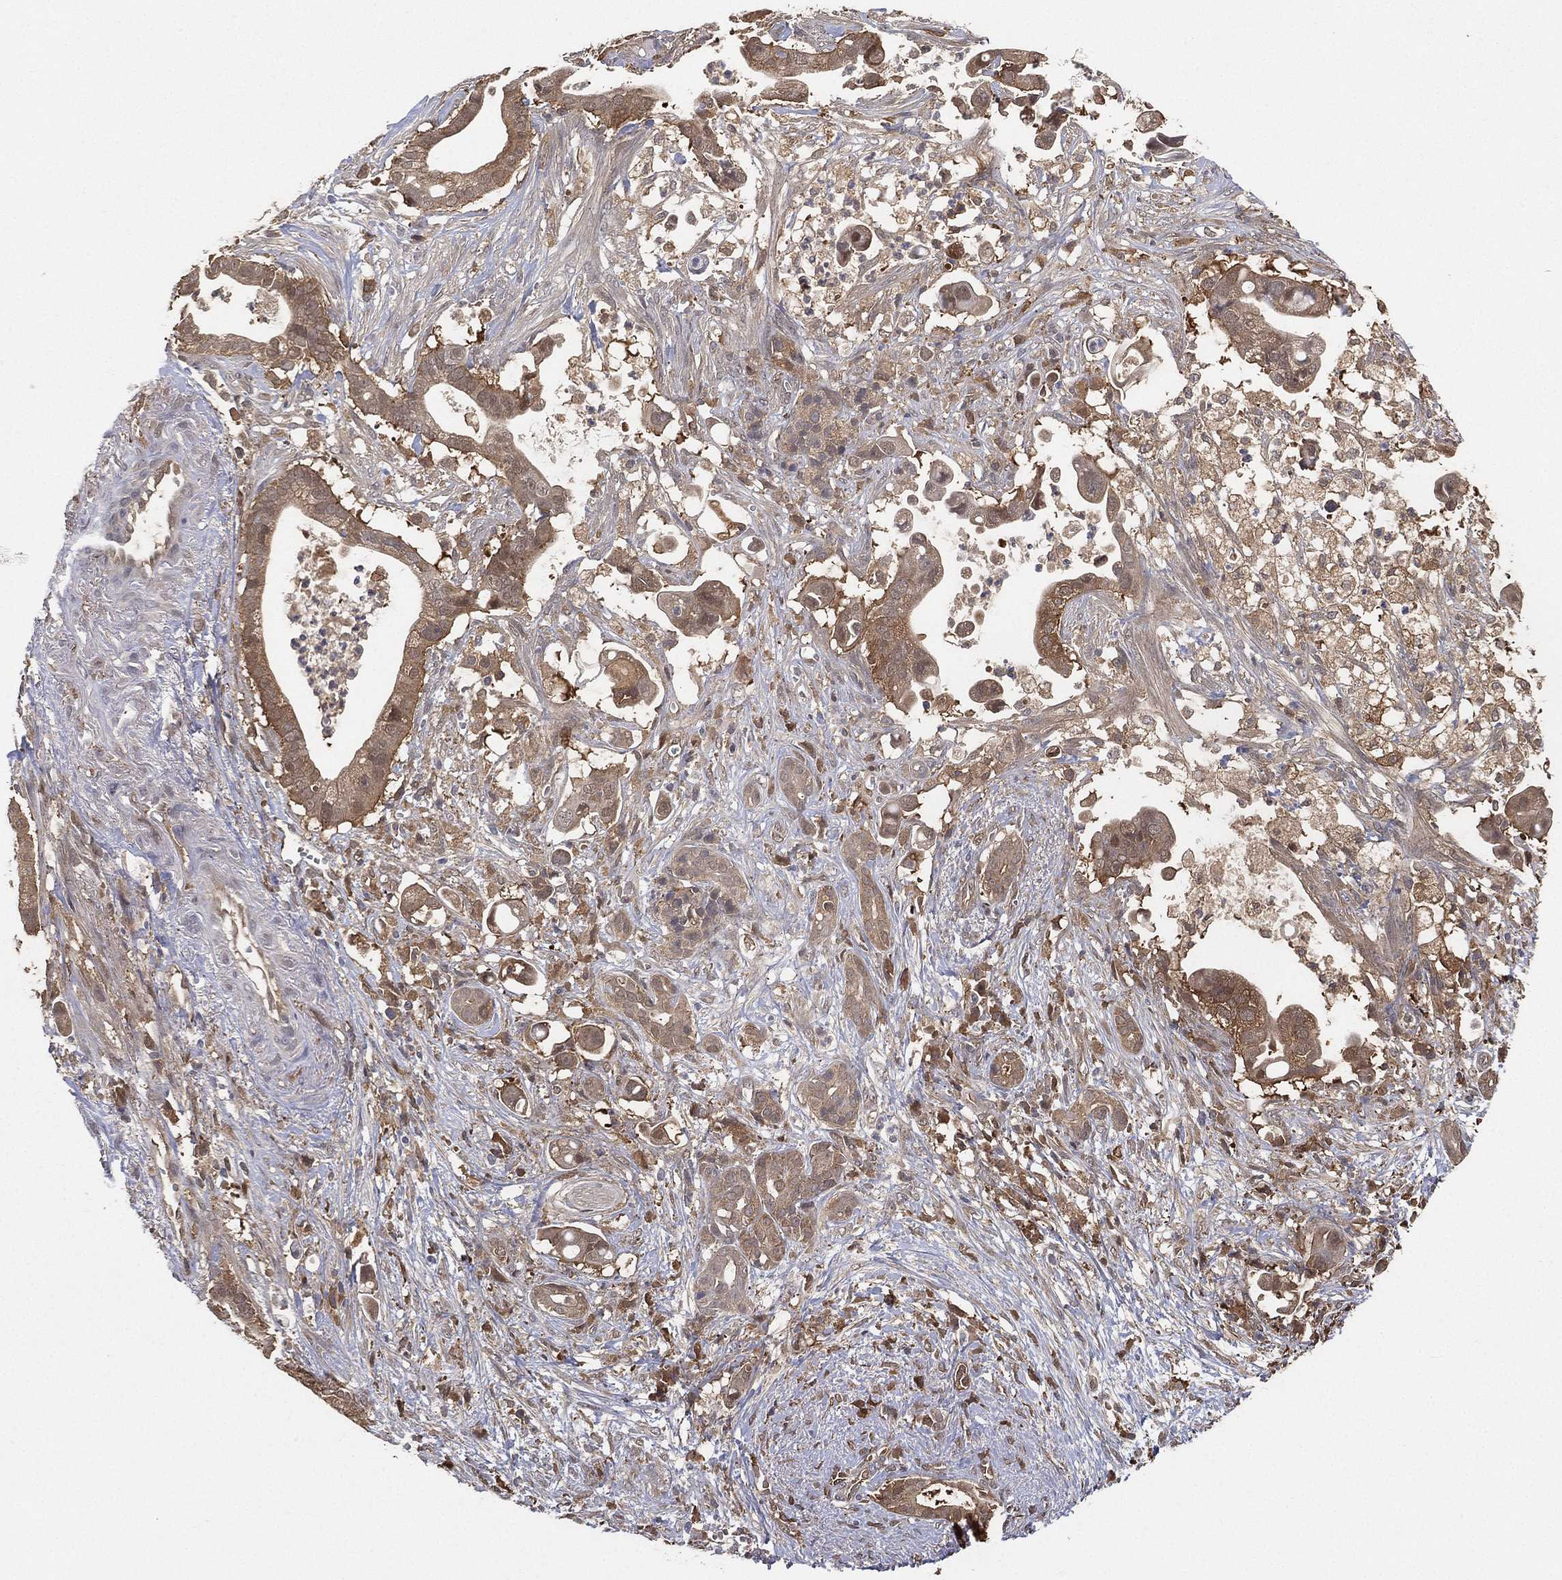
{"staining": {"intensity": "moderate", "quantity": "25%-75%", "location": "cytoplasmic/membranous"}, "tissue": "pancreatic cancer", "cell_type": "Tumor cells", "image_type": "cancer", "snomed": [{"axis": "morphology", "description": "Adenocarcinoma, NOS"}, {"axis": "topography", "description": "Pancreas"}], "caption": "A medium amount of moderate cytoplasmic/membranous staining is seen in about 25%-75% of tumor cells in pancreatic adenocarcinoma tissue.", "gene": "PSMG4", "patient": {"sex": "male", "age": 61}}